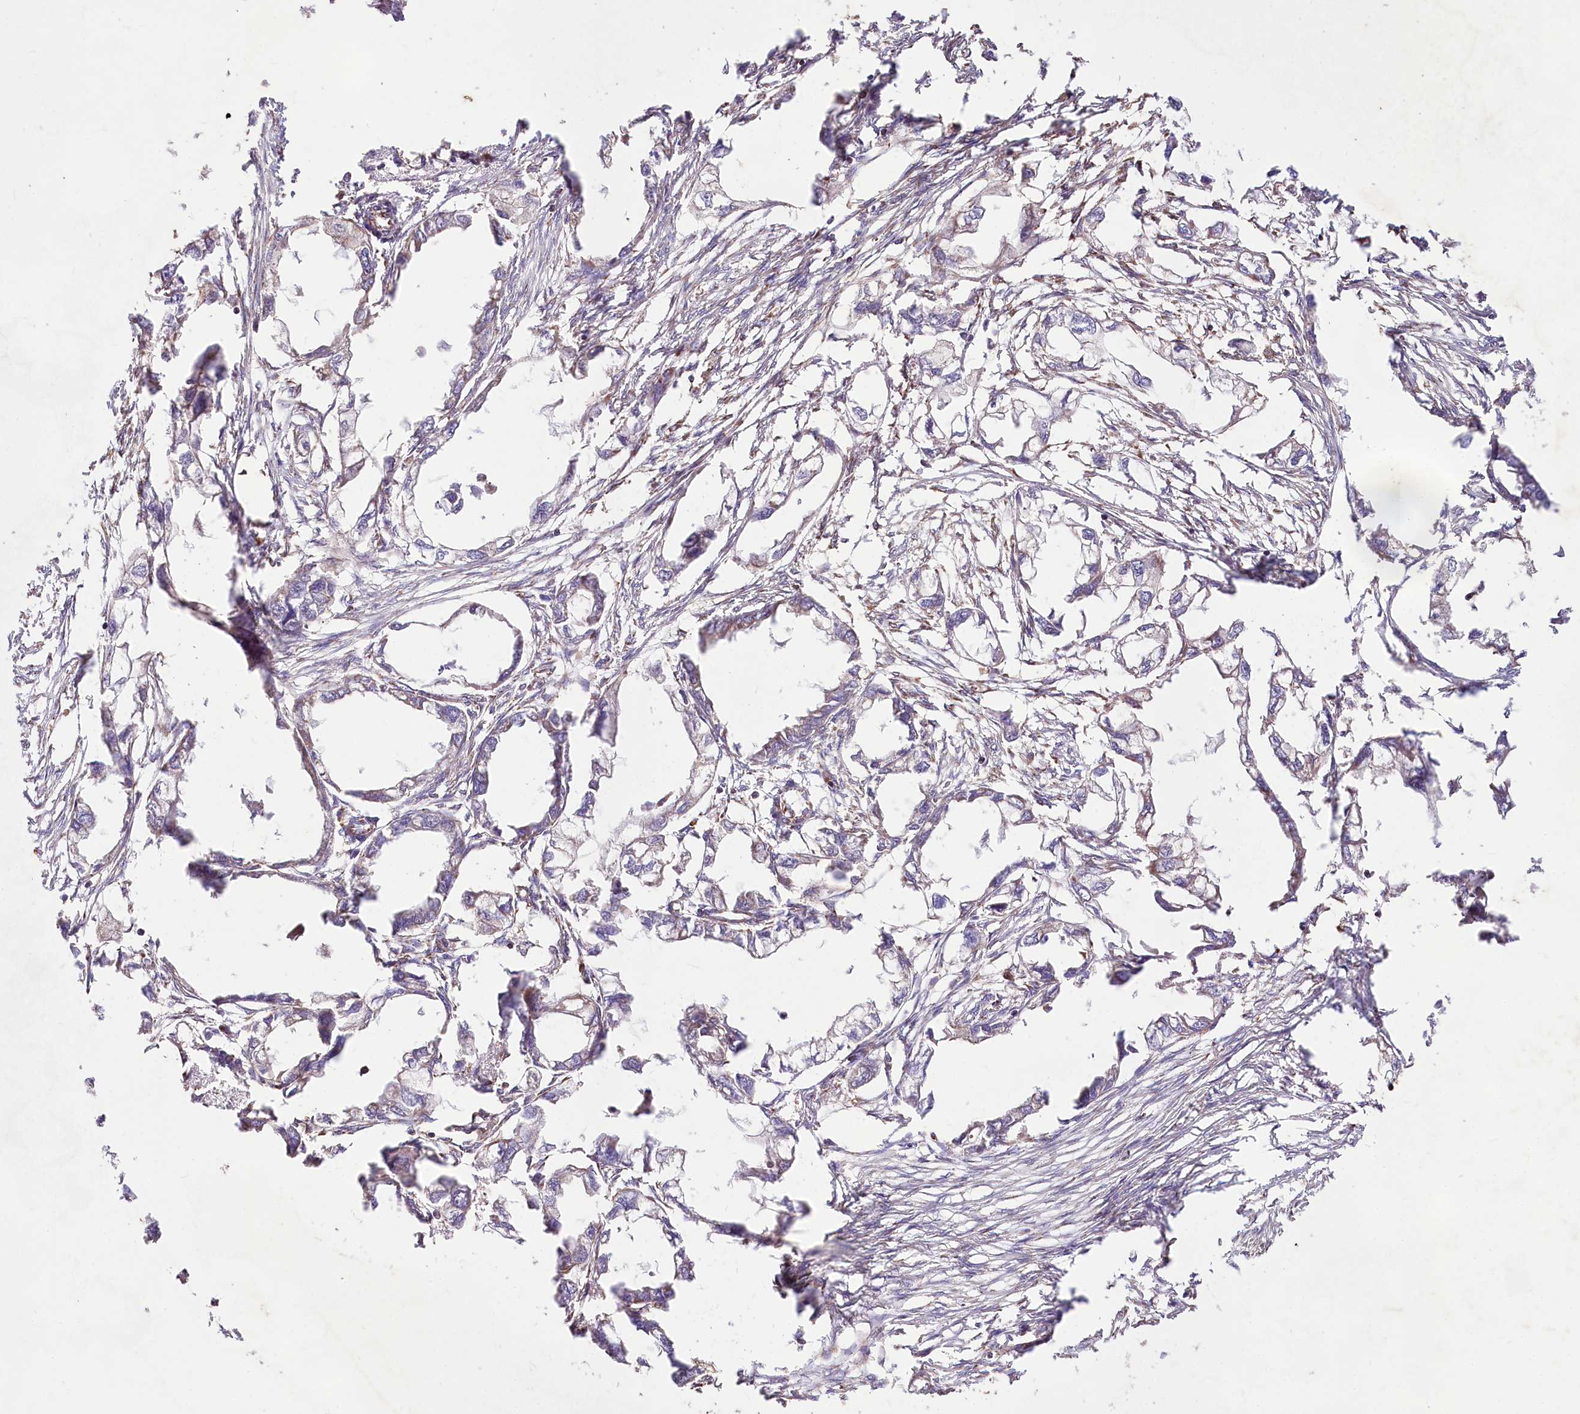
{"staining": {"intensity": "negative", "quantity": "none", "location": "none"}, "tissue": "endometrial cancer", "cell_type": "Tumor cells", "image_type": "cancer", "snomed": [{"axis": "morphology", "description": "Adenocarcinoma, NOS"}, {"axis": "morphology", "description": "Adenocarcinoma, metastatic, NOS"}, {"axis": "topography", "description": "Adipose tissue"}, {"axis": "topography", "description": "Endometrium"}], "caption": "There is no significant expression in tumor cells of endometrial adenocarcinoma.", "gene": "TASOR2", "patient": {"sex": "female", "age": 67}}